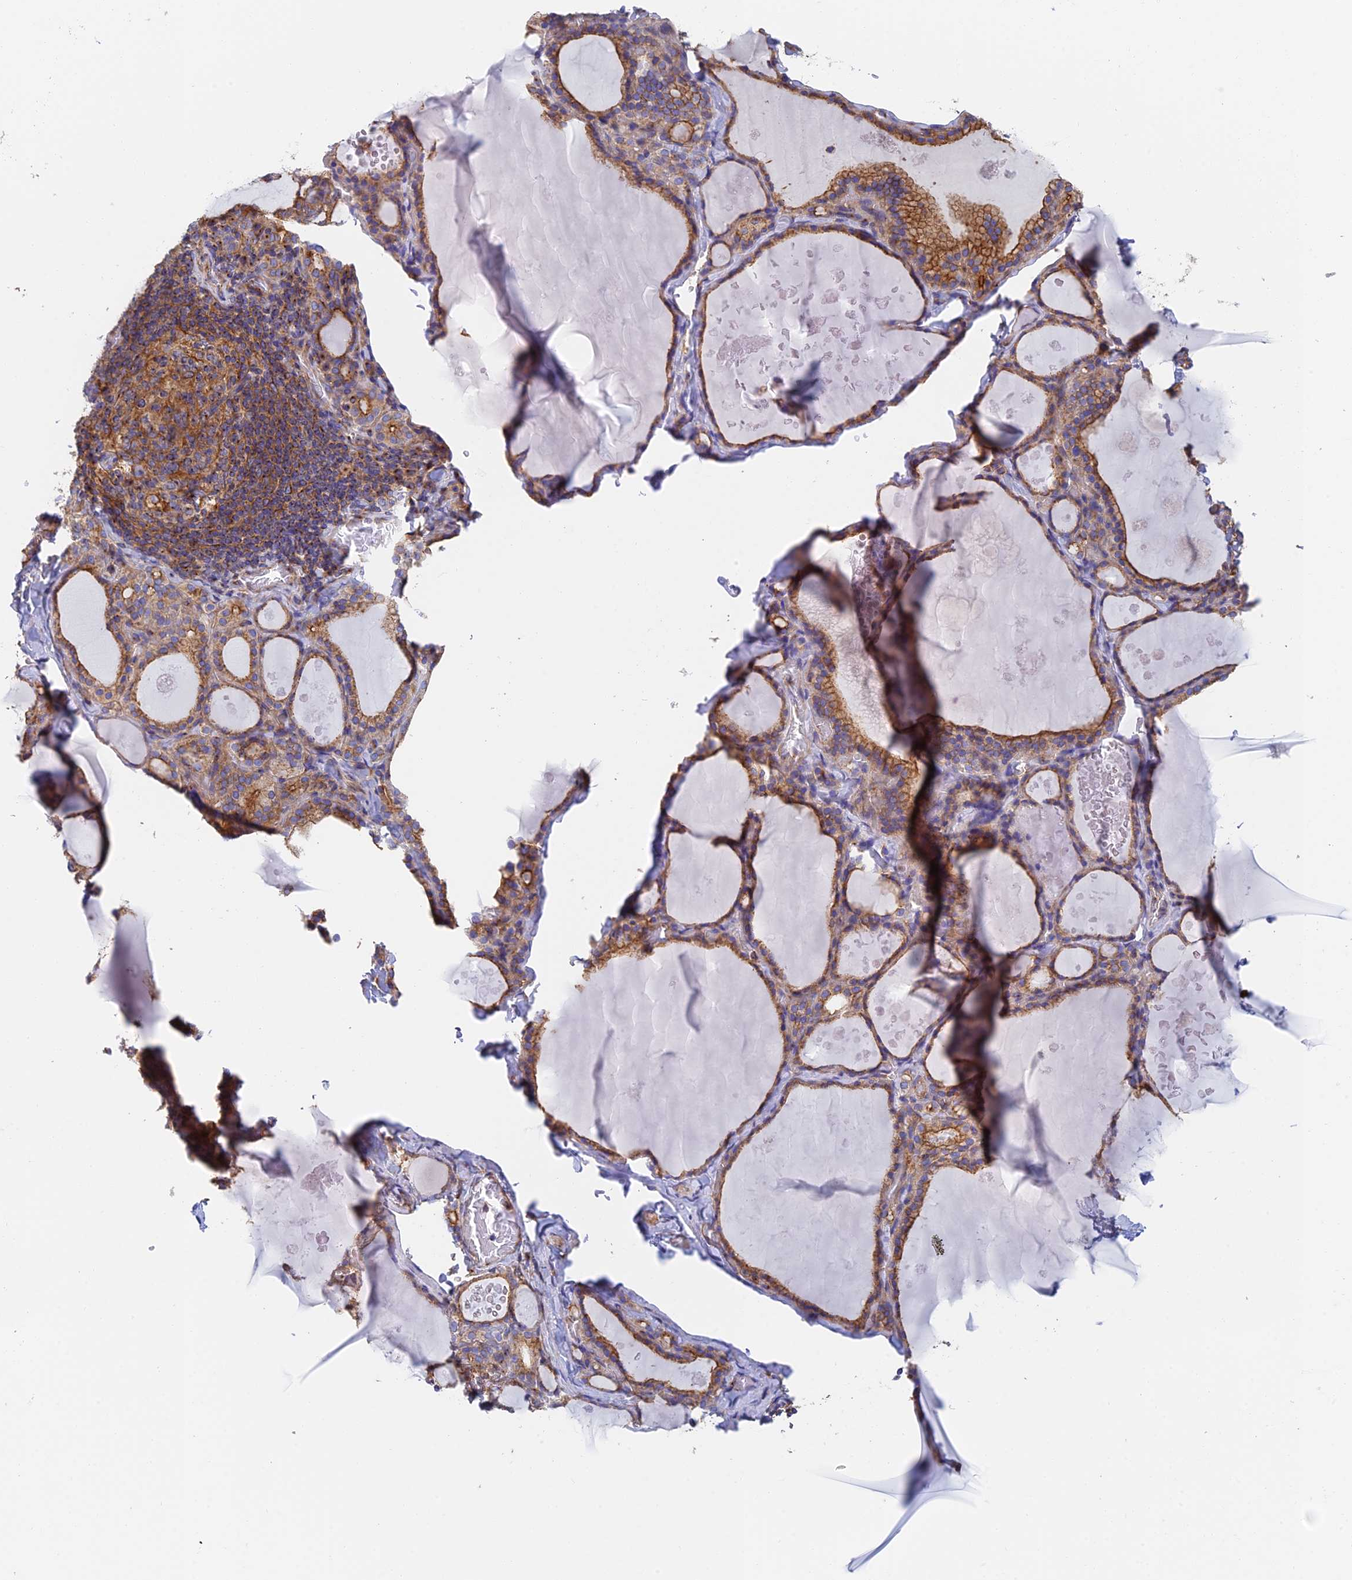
{"staining": {"intensity": "moderate", "quantity": ">75%", "location": "cytoplasmic/membranous"}, "tissue": "thyroid gland", "cell_type": "Glandular cells", "image_type": "normal", "snomed": [{"axis": "morphology", "description": "Normal tissue, NOS"}, {"axis": "topography", "description": "Thyroid gland"}], "caption": "Moderate cytoplasmic/membranous positivity for a protein is present in about >75% of glandular cells of benign thyroid gland using immunohistochemistry (IHC).", "gene": "DCTN2", "patient": {"sex": "male", "age": 56}}